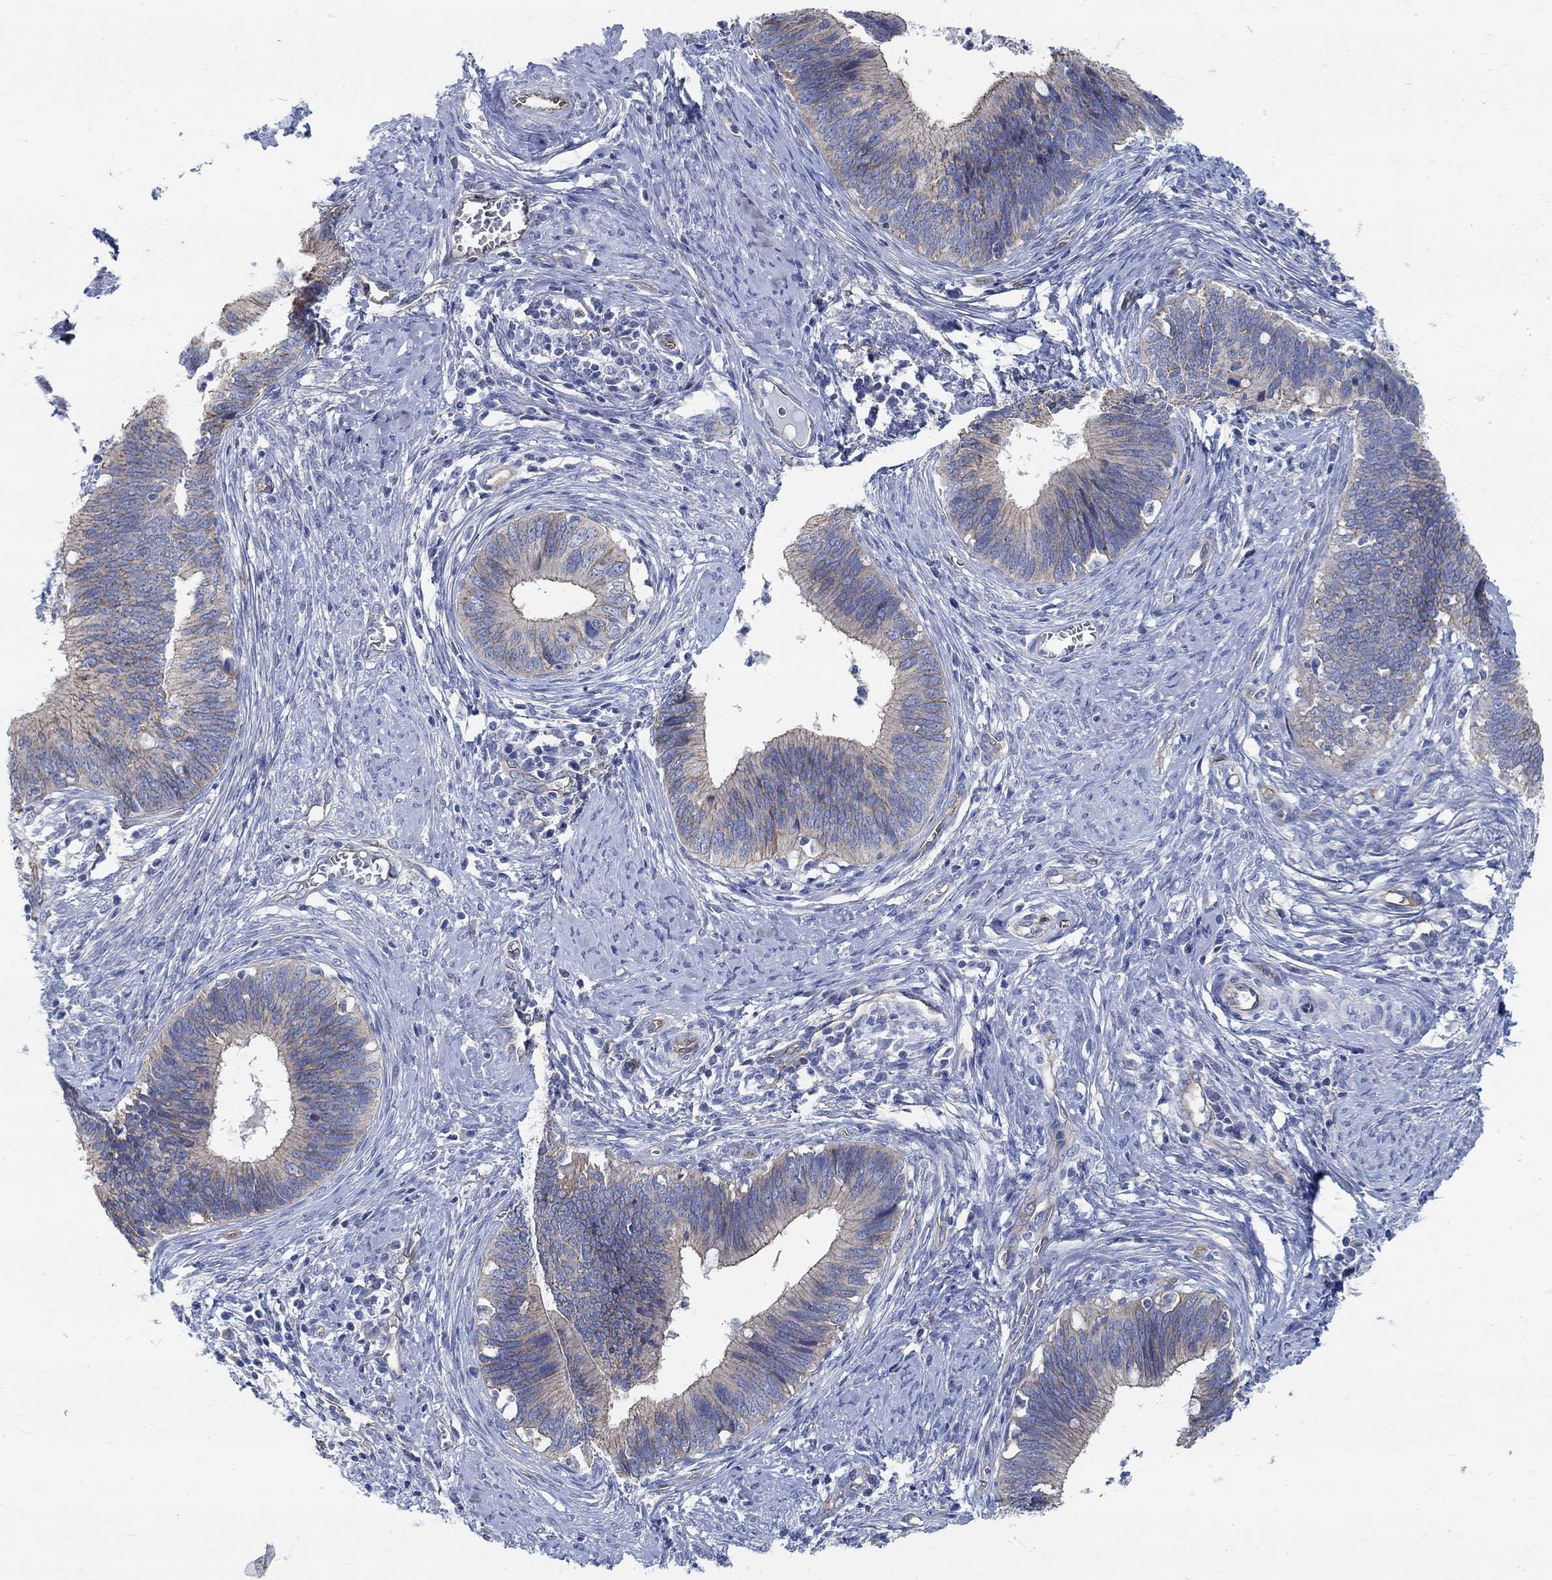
{"staining": {"intensity": "negative", "quantity": "none", "location": "none"}, "tissue": "cervical cancer", "cell_type": "Tumor cells", "image_type": "cancer", "snomed": [{"axis": "morphology", "description": "Adenocarcinoma, NOS"}, {"axis": "topography", "description": "Cervix"}], "caption": "Protein analysis of adenocarcinoma (cervical) shows no significant positivity in tumor cells.", "gene": "TMEM198", "patient": {"sex": "female", "age": 42}}